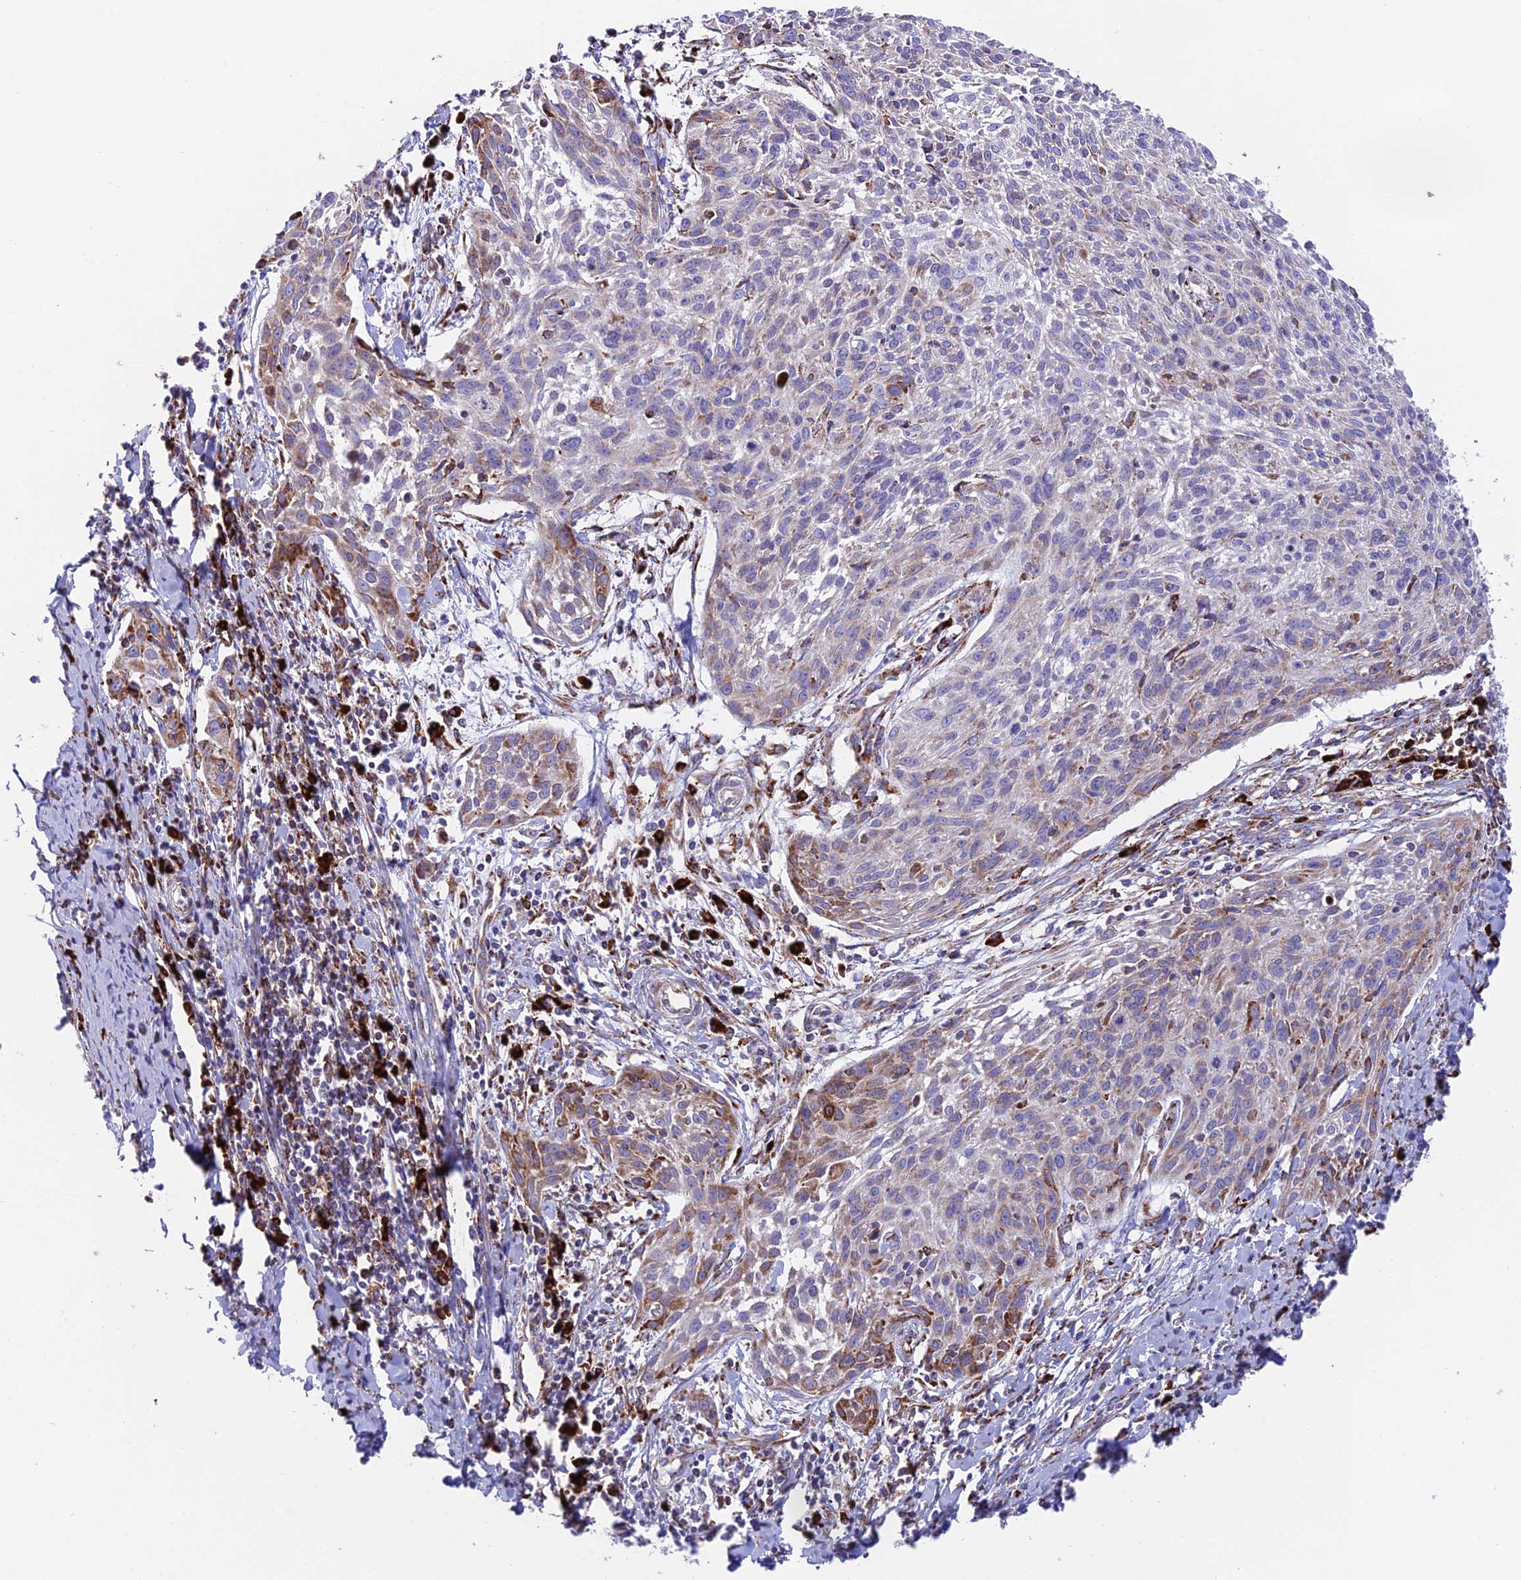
{"staining": {"intensity": "weak", "quantity": "<25%", "location": "cytoplasmic/membranous"}, "tissue": "cervical cancer", "cell_type": "Tumor cells", "image_type": "cancer", "snomed": [{"axis": "morphology", "description": "Squamous cell carcinoma, NOS"}, {"axis": "topography", "description": "Cervix"}], "caption": "The photomicrograph reveals no staining of tumor cells in squamous cell carcinoma (cervical).", "gene": "TUBGCP6", "patient": {"sex": "female", "age": 51}}